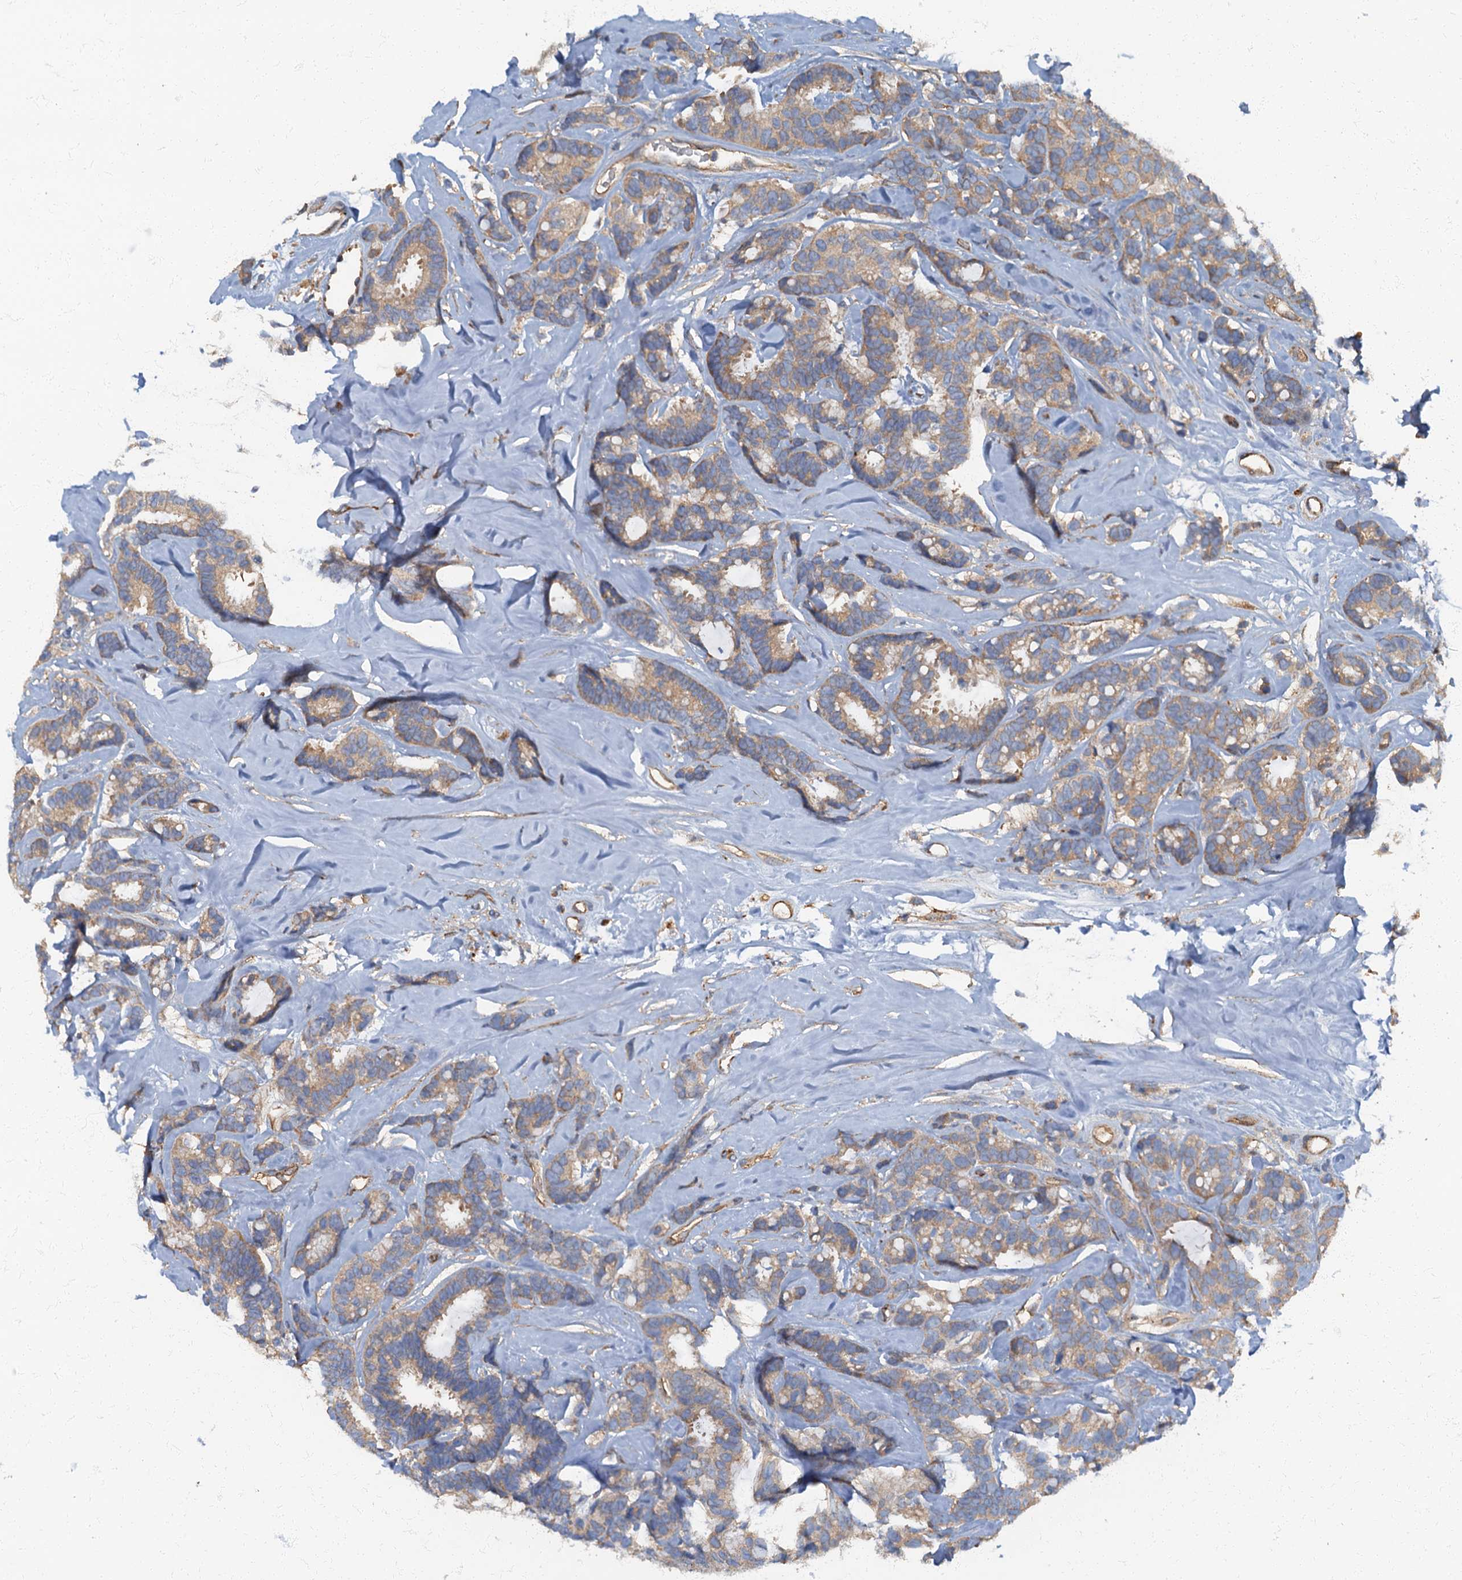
{"staining": {"intensity": "weak", "quantity": "25%-75%", "location": "cytoplasmic/membranous"}, "tissue": "breast cancer", "cell_type": "Tumor cells", "image_type": "cancer", "snomed": [{"axis": "morphology", "description": "Duct carcinoma"}, {"axis": "topography", "description": "Breast"}], "caption": "Breast invasive ductal carcinoma stained with IHC displays weak cytoplasmic/membranous staining in about 25%-75% of tumor cells.", "gene": "ARL11", "patient": {"sex": "female", "age": 87}}